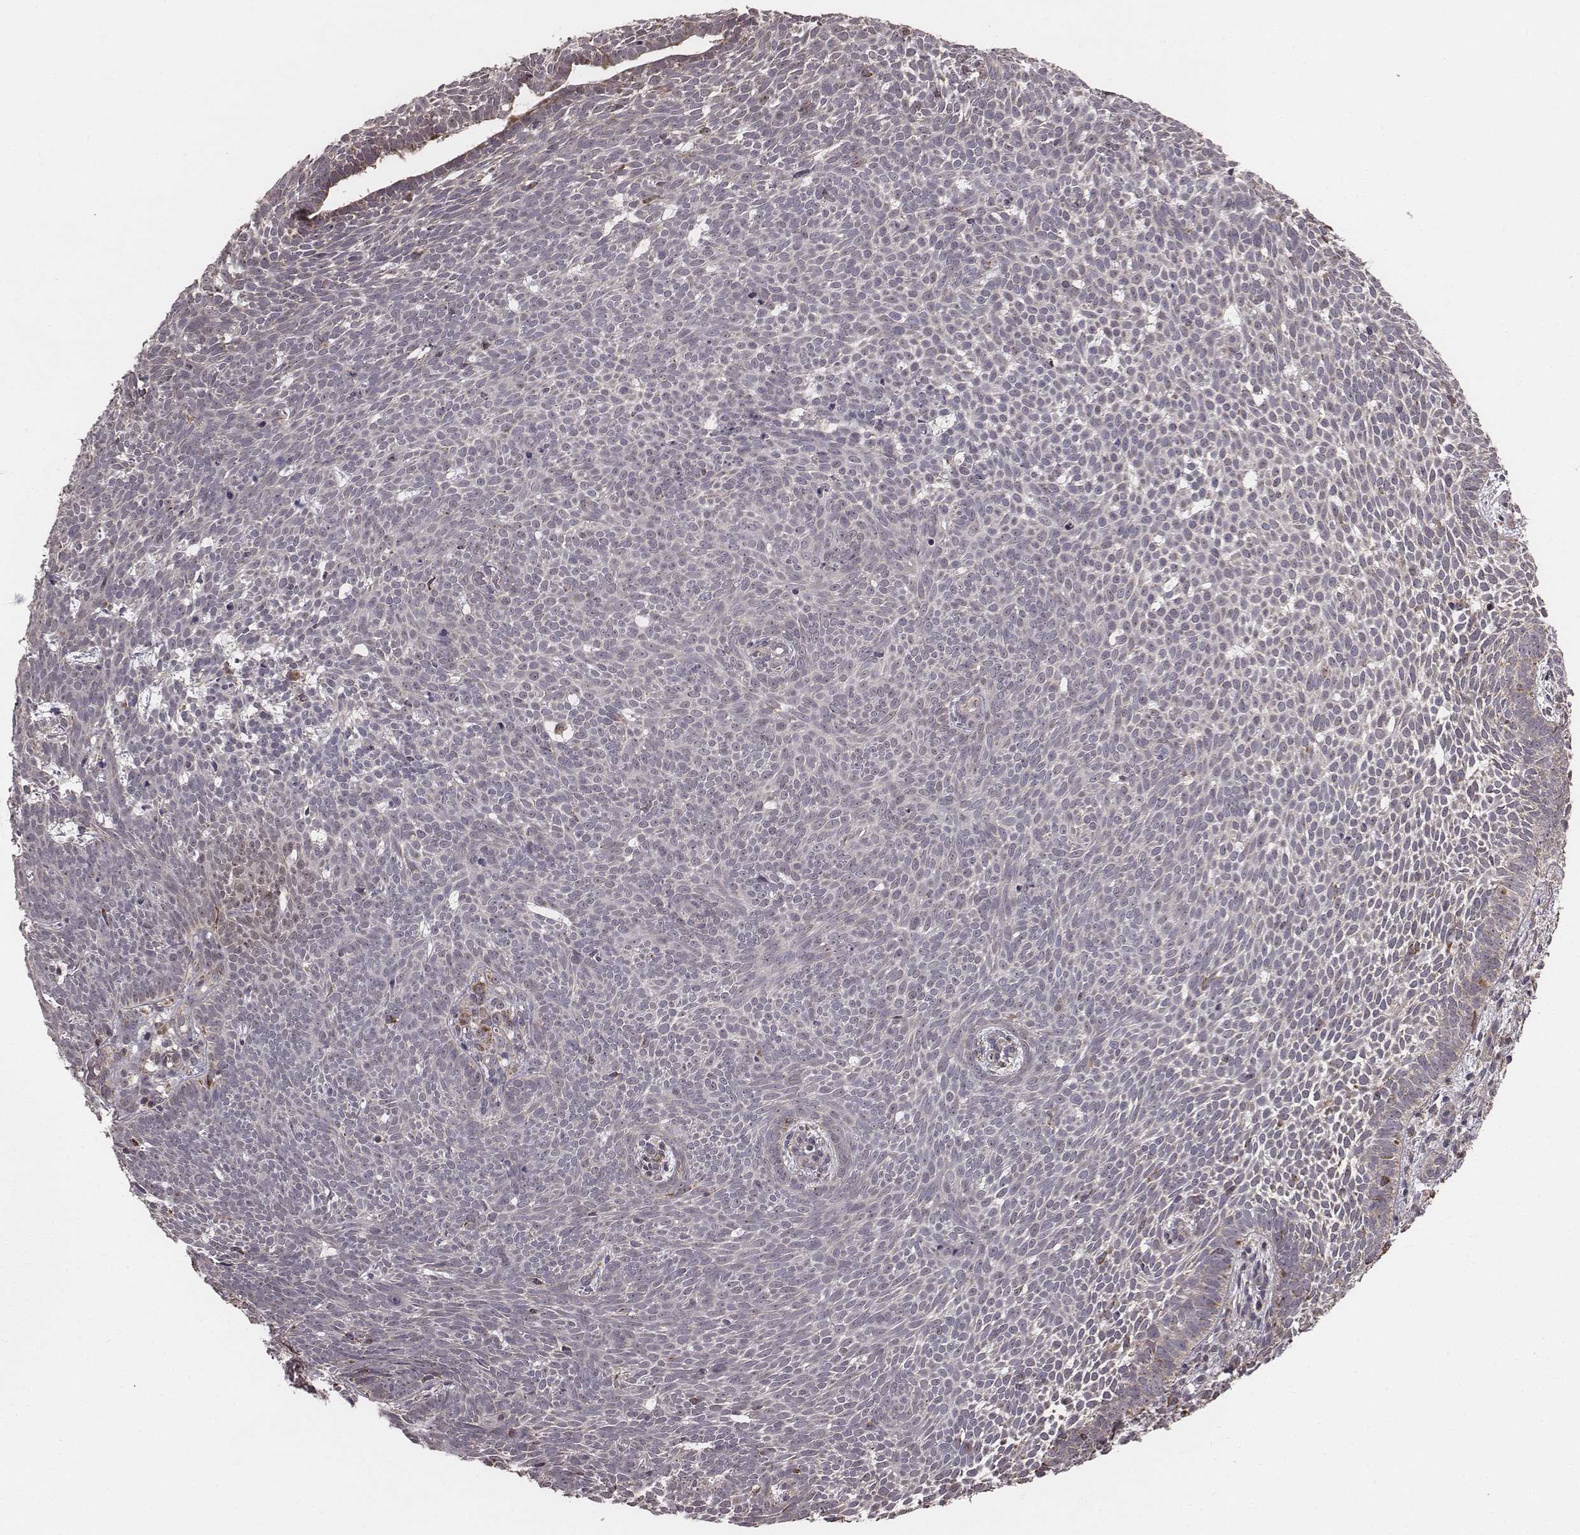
{"staining": {"intensity": "moderate", "quantity": "<25%", "location": "cytoplasmic/membranous"}, "tissue": "skin cancer", "cell_type": "Tumor cells", "image_type": "cancer", "snomed": [{"axis": "morphology", "description": "Basal cell carcinoma"}, {"axis": "topography", "description": "Skin"}], "caption": "The immunohistochemical stain highlights moderate cytoplasmic/membranous expression in tumor cells of basal cell carcinoma (skin) tissue.", "gene": "PDCD2L", "patient": {"sex": "male", "age": 59}}